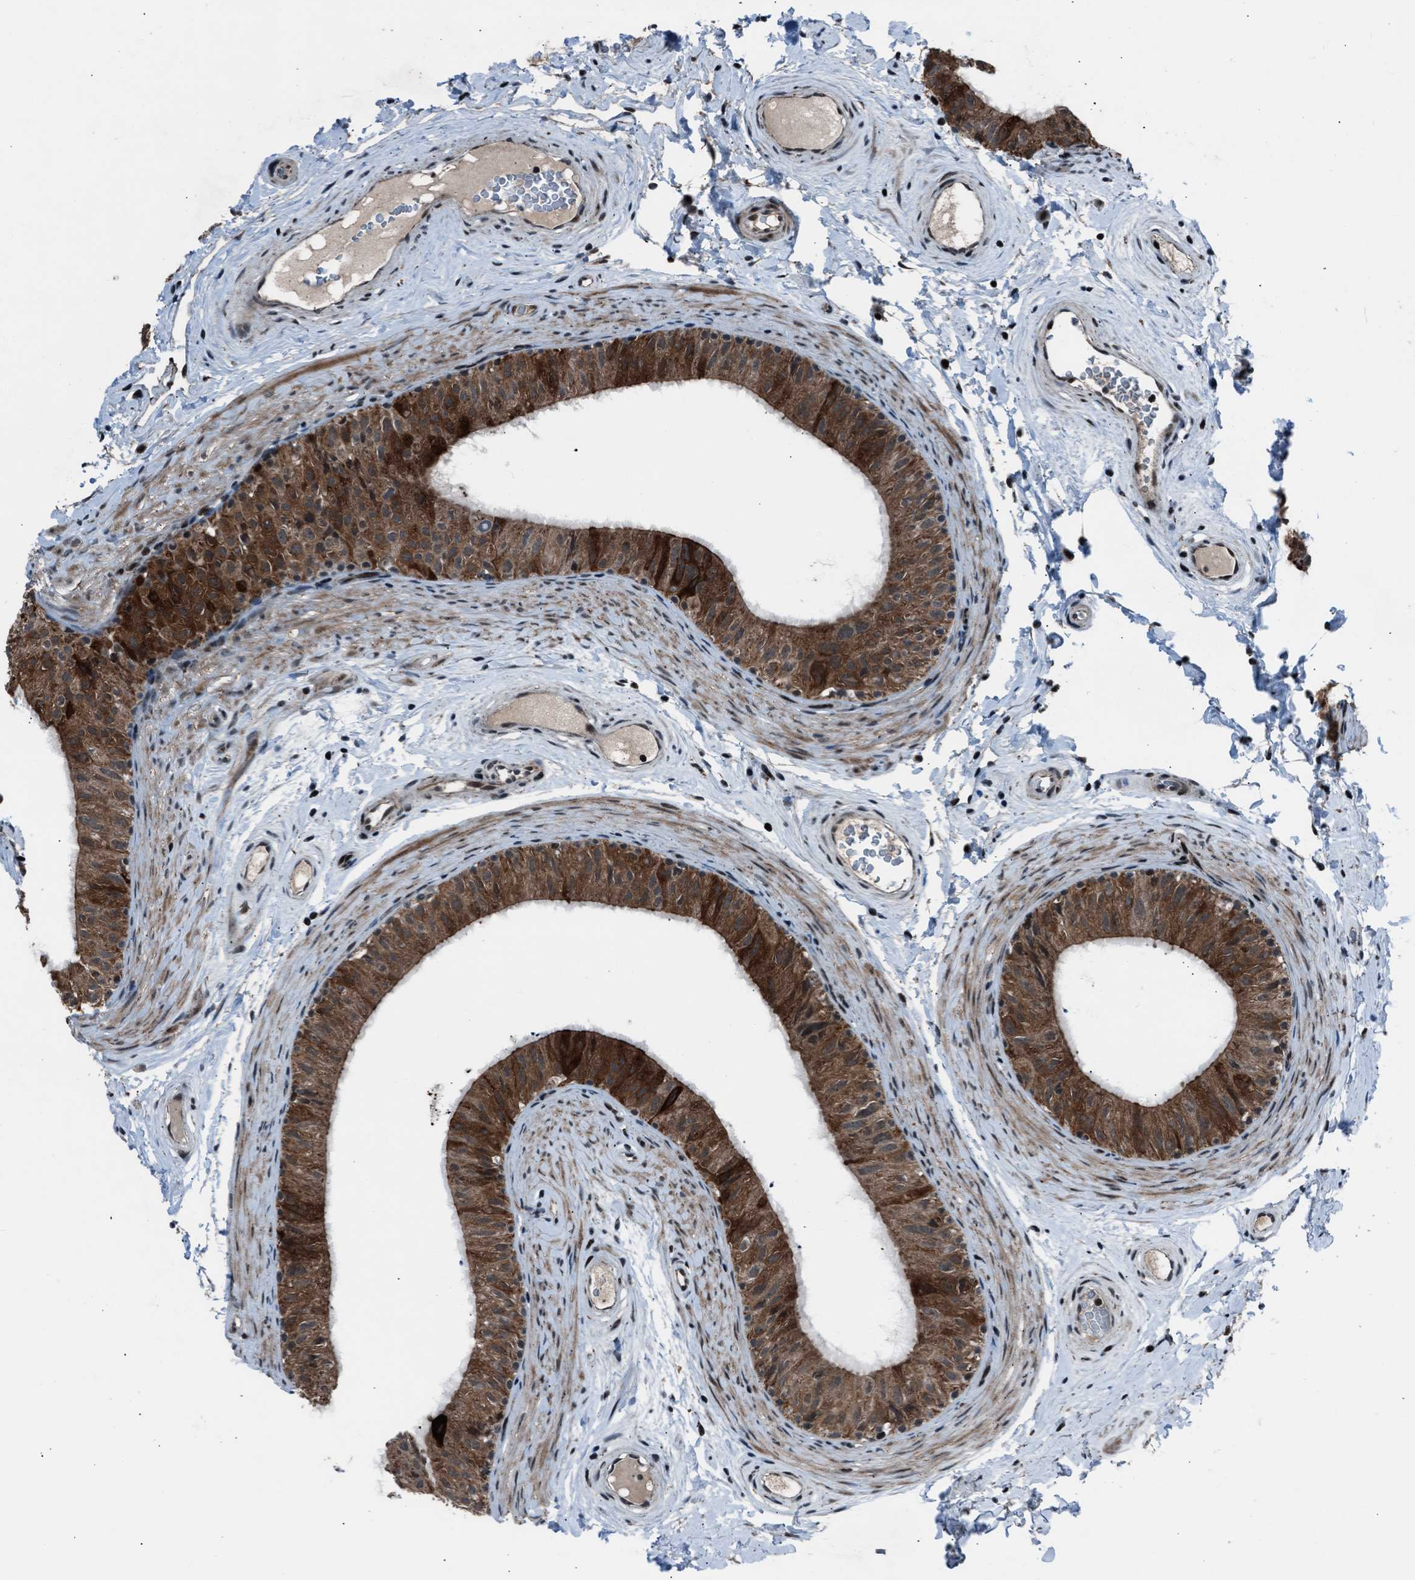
{"staining": {"intensity": "moderate", "quantity": ">75%", "location": "cytoplasmic/membranous,nuclear"}, "tissue": "epididymis", "cell_type": "Glandular cells", "image_type": "normal", "snomed": [{"axis": "morphology", "description": "Normal tissue, NOS"}, {"axis": "topography", "description": "Epididymis"}], "caption": "Immunohistochemical staining of unremarkable human epididymis reveals >75% levels of moderate cytoplasmic/membranous,nuclear protein expression in approximately >75% of glandular cells. (DAB = brown stain, brightfield microscopy at high magnification).", "gene": "MORC3", "patient": {"sex": "male", "age": 34}}